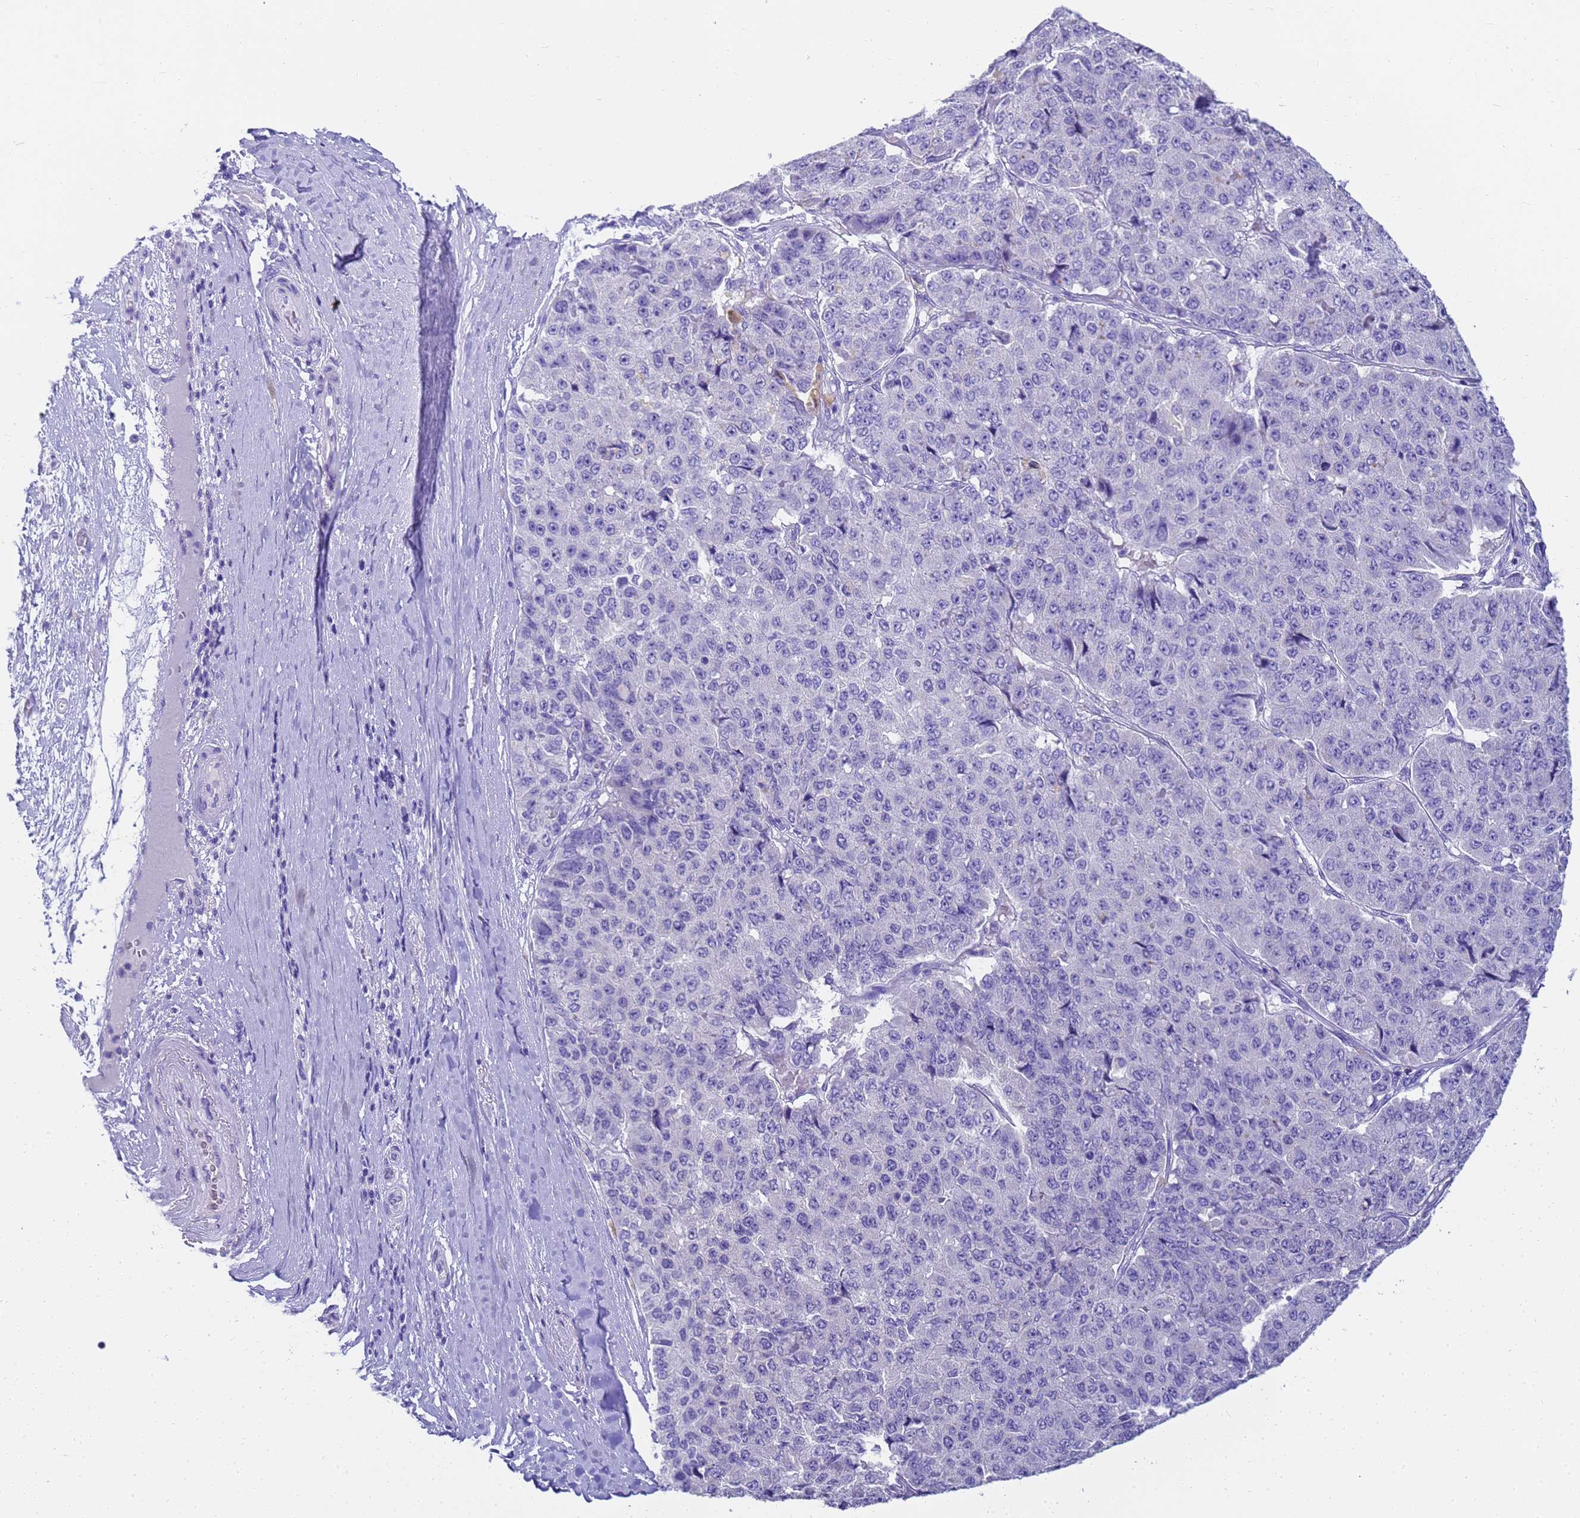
{"staining": {"intensity": "negative", "quantity": "none", "location": "none"}, "tissue": "pancreatic cancer", "cell_type": "Tumor cells", "image_type": "cancer", "snomed": [{"axis": "morphology", "description": "Adenocarcinoma, NOS"}, {"axis": "topography", "description": "Pancreas"}], "caption": "DAB (3,3'-diaminobenzidine) immunohistochemical staining of human pancreatic cancer (adenocarcinoma) reveals no significant positivity in tumor cells. (Stains: DAB (3,3'-diaminobenzidine) IHC with hematoxylin counter stain, Microscopy: brightfield microscopy at high magnification).", "gene": "MS4A13", "patient": {"sex": "male", "age": 50}}